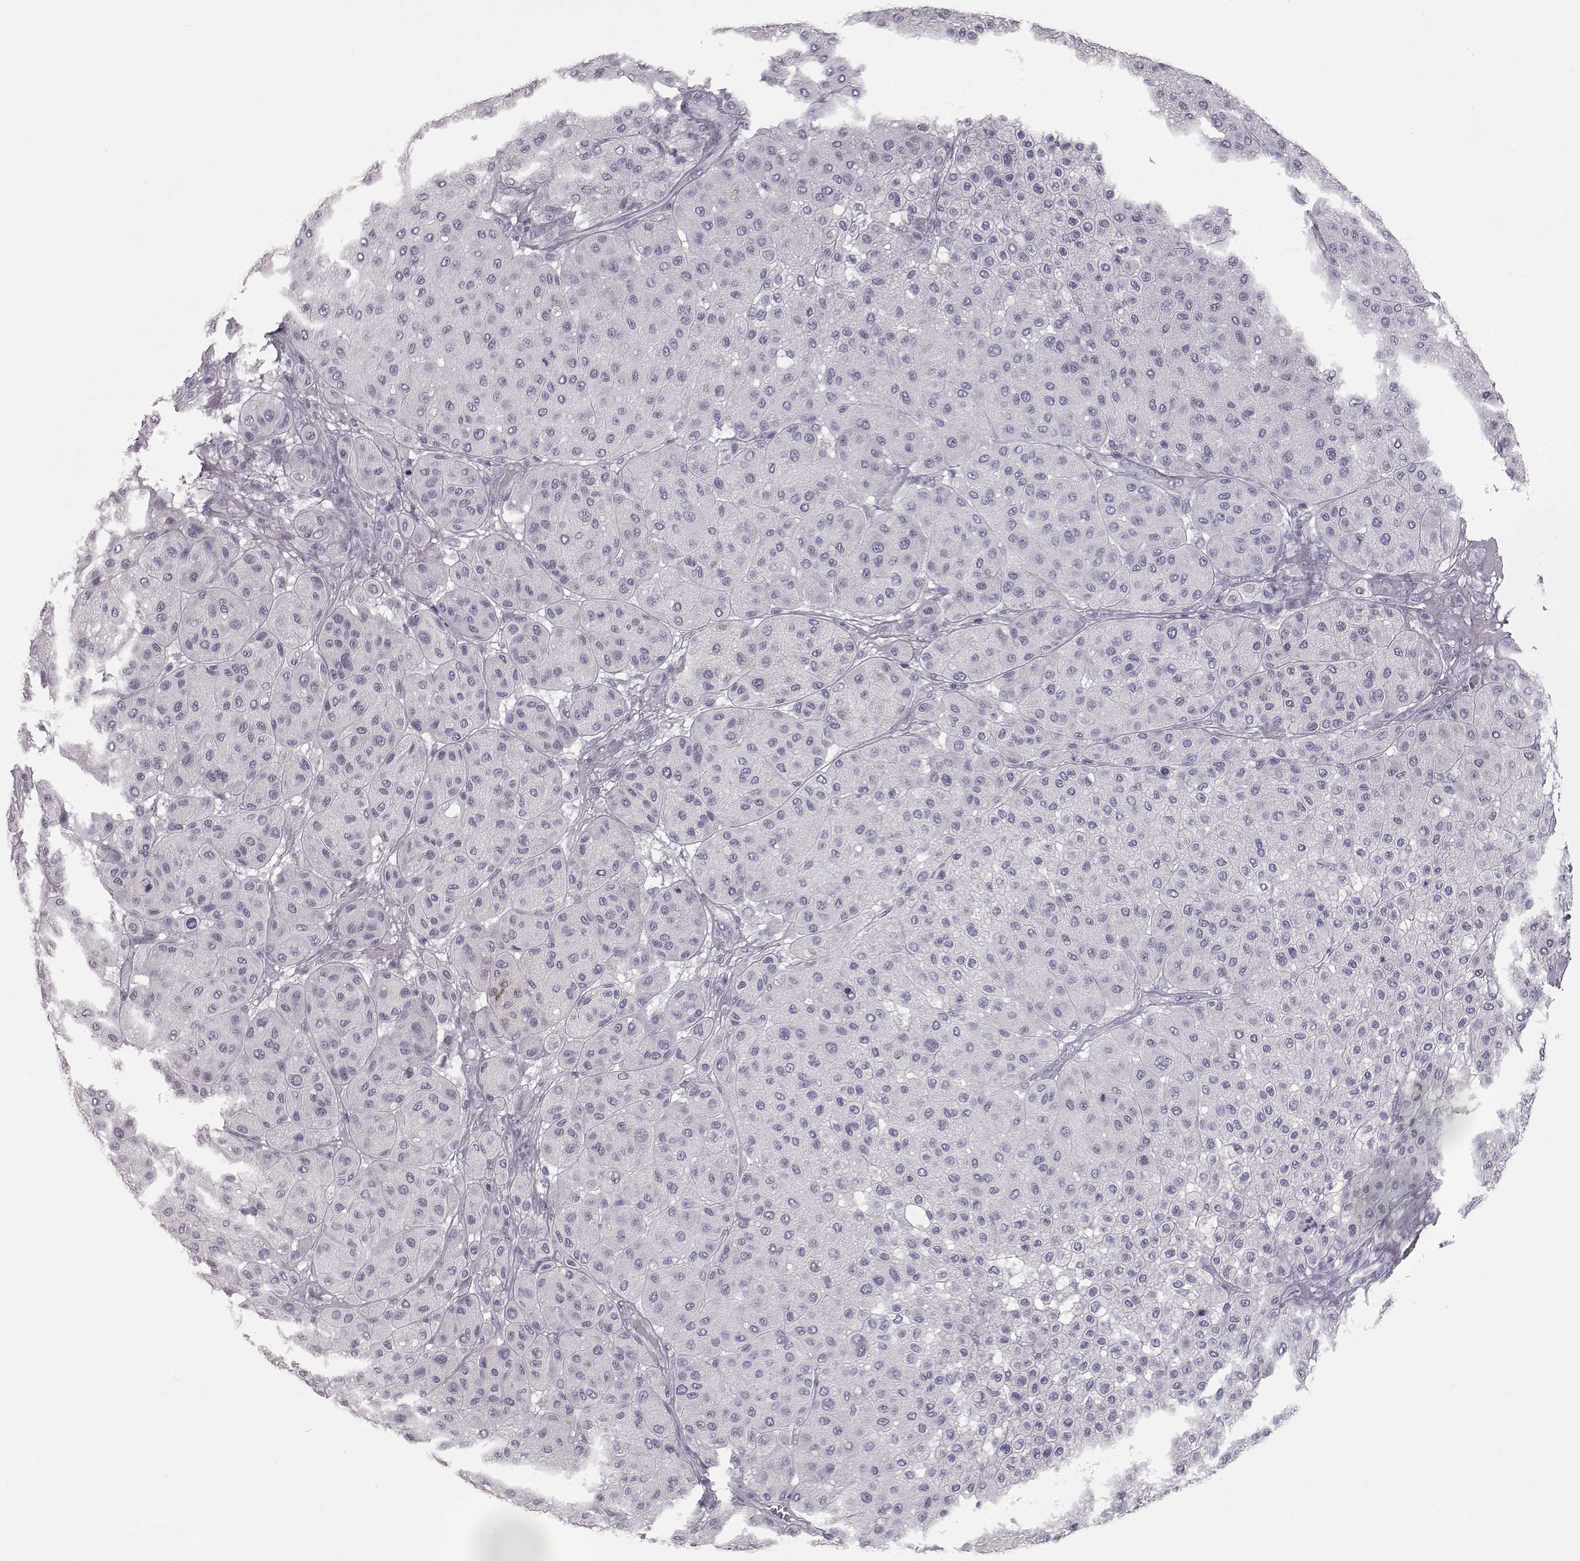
{"staining": {"intensity": "negative", "quantity": "none", "location": "none"}, "tissue": "melanoma", "cell_type": "Tumor cells", "image_type": "cancer", "snomed": [{"axis": "morphology", "description": "Malignant melanoma, Metastatic site"}, {"axis": "topography", "description": "Smooth muscle"}], "caption": "Histopathology image shows no significant protein positivity in tumor cells of malignant melanoma (metastatic site). The staining is performed using DAB brown chromogen with nuclei counter-stained in using hematoxylin.", "gene": "CCL19", "patient": {"sex": "male", "age": 41}}